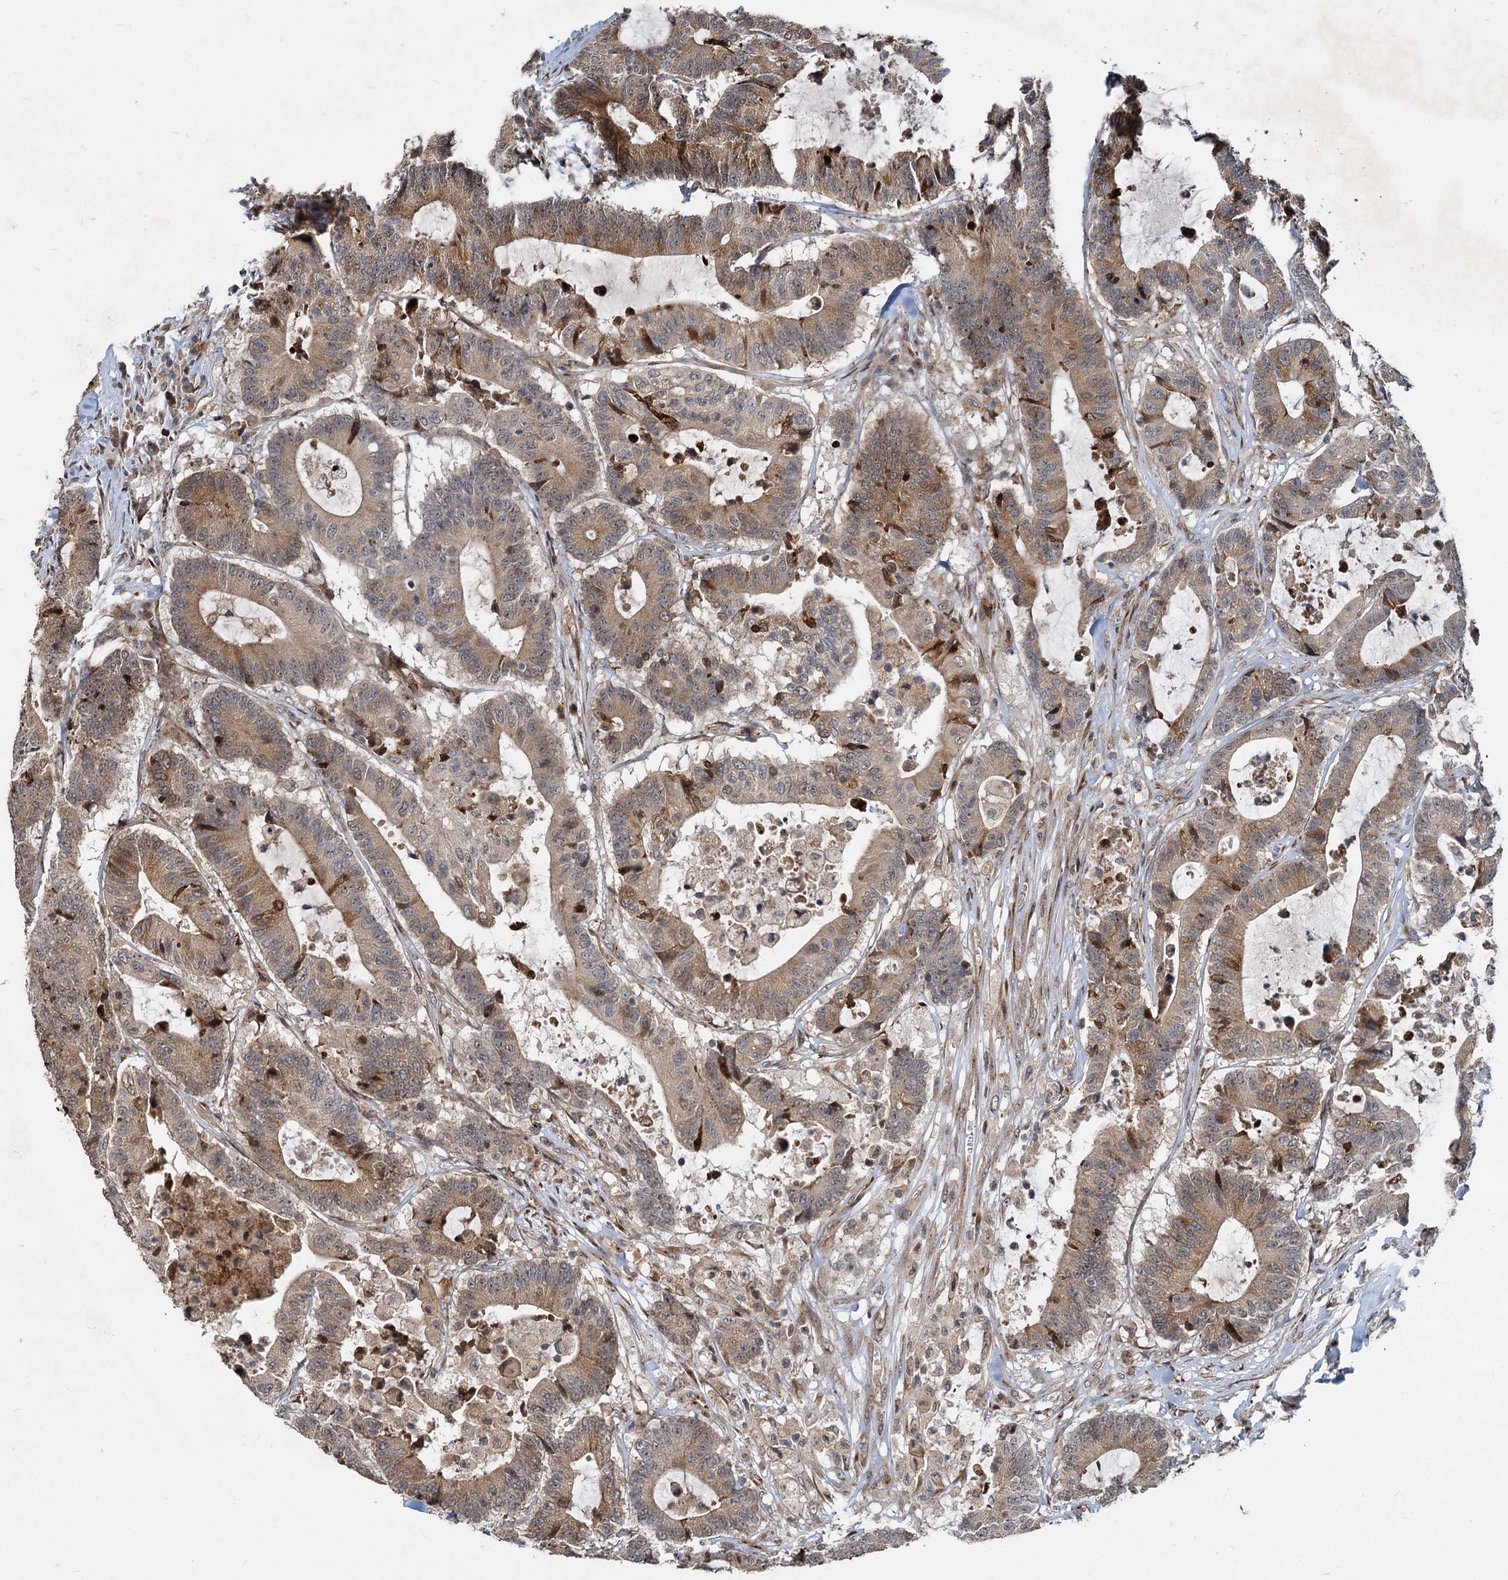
{"staining": {"intensity": "moderate", "quantity": ">75%", "location": "cytoplasmic/membranous"}, "tissue": "colorectal cancer", "cell_type": "Tumor cells", "image_type": "cancer", "snomed": [{"axis": "morphology", "description": "Adenocarcinoma, NOS"}, {"axis": "topography", "description": "Colon"}], "caption": "A medium amount of moderate cytoplasmic/membranous expression is present in approximately >75% of tumor cells in colorectal cancer tissue.", "gene": "CEP68", "patient": {"sex": "female", "age": 84}}